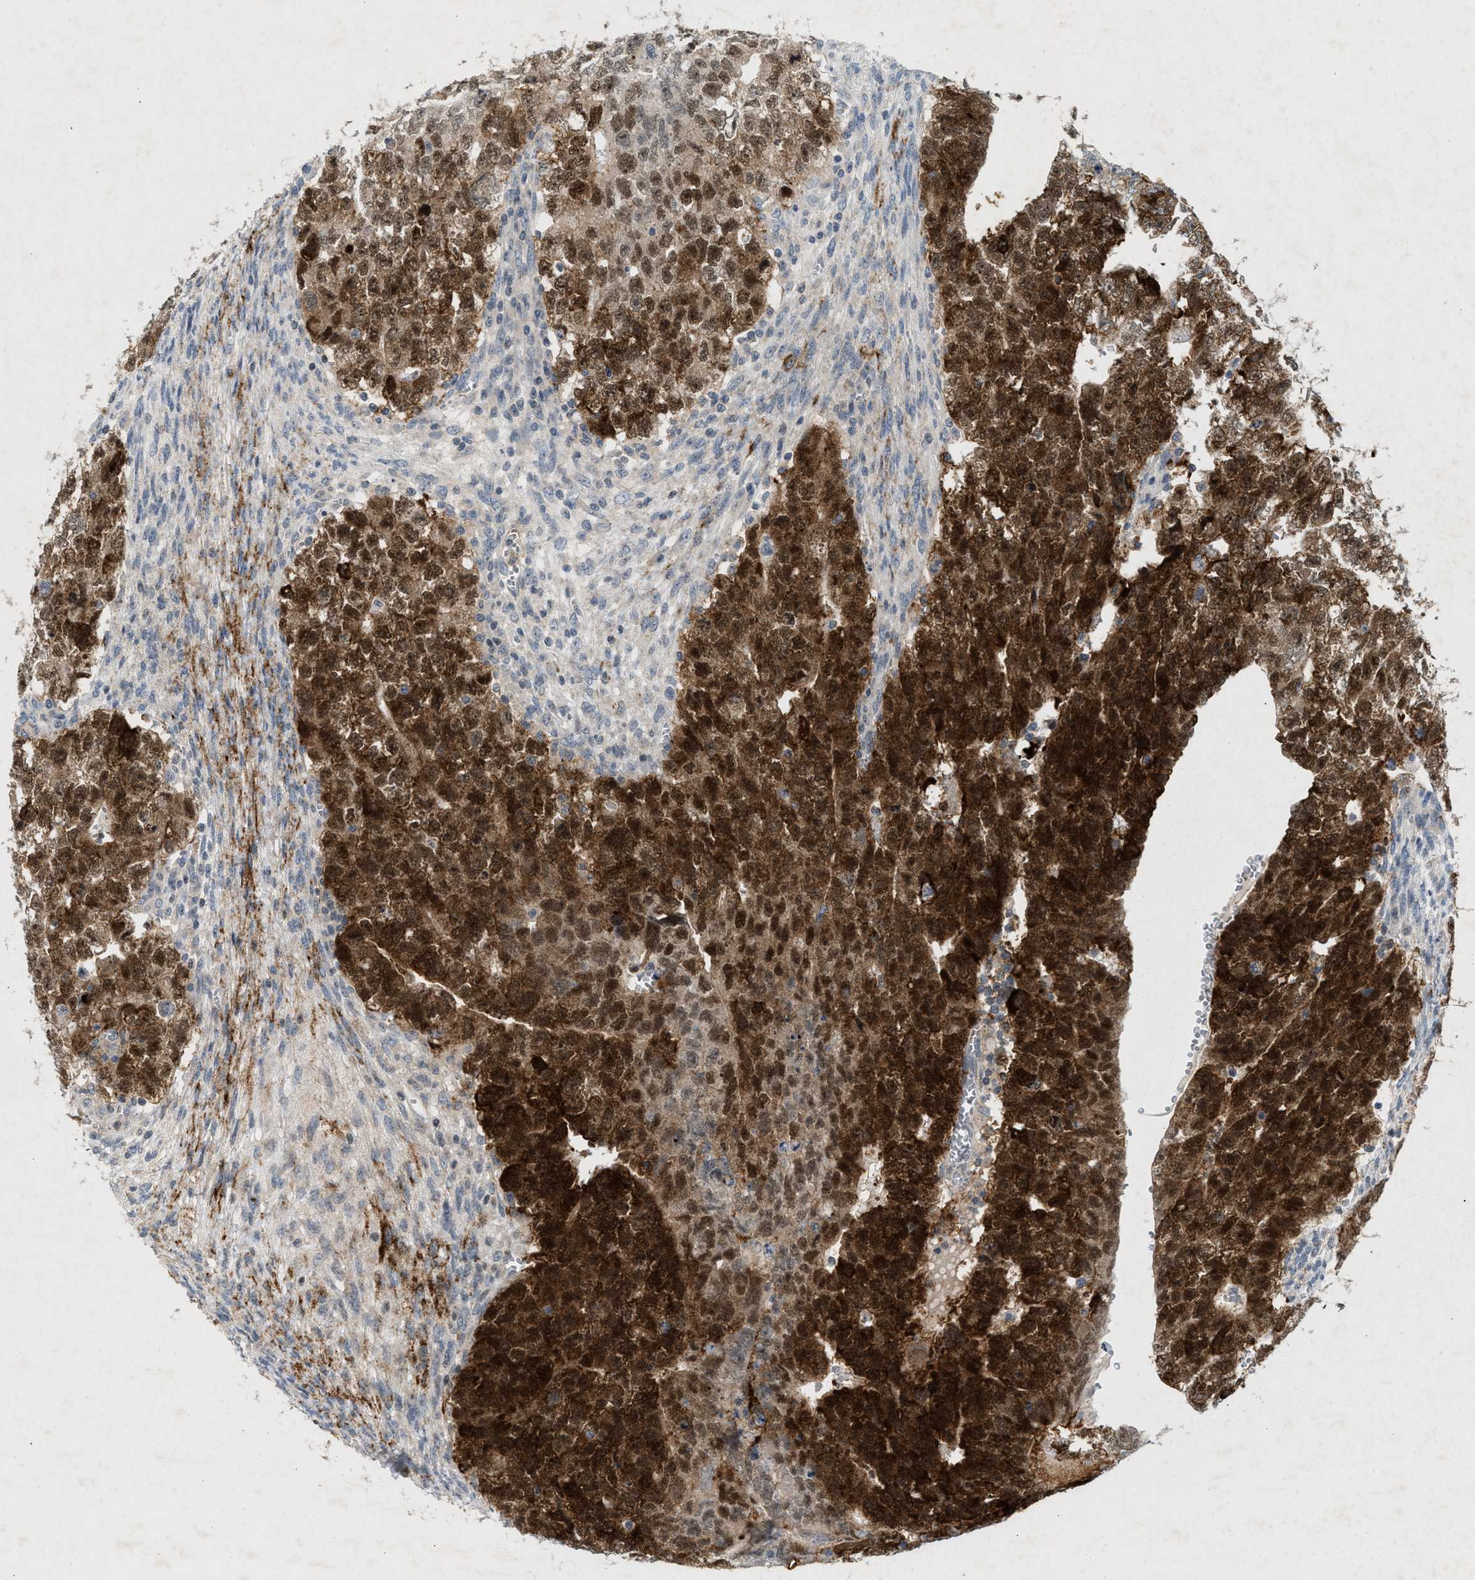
{"staining": {"intensity": "moderate", "quantity": ">75%", "location": "cytoplasmic/membranous,nuclear"}, "tissue": "testis cancer", "cell_type": "Tumor cells", "image_type": "cancer", "snomed": [{"axis": "morphology", "description": "Seminoma, NOS"}, {"axis": "morphology", "description": "Carcinoma, Embryonal, NOS"}, {"axis": "topography", "description": "Testis"}], "caption": "Approximately >75% of tumor cells in testis cancer demonstrate moderate cytoplasmic/membranous and nuclear protein expression as visualized by brown immunohistochemical staining.", "gene": "ZPR1", "patient": {"sex": "male", "age": 38}}